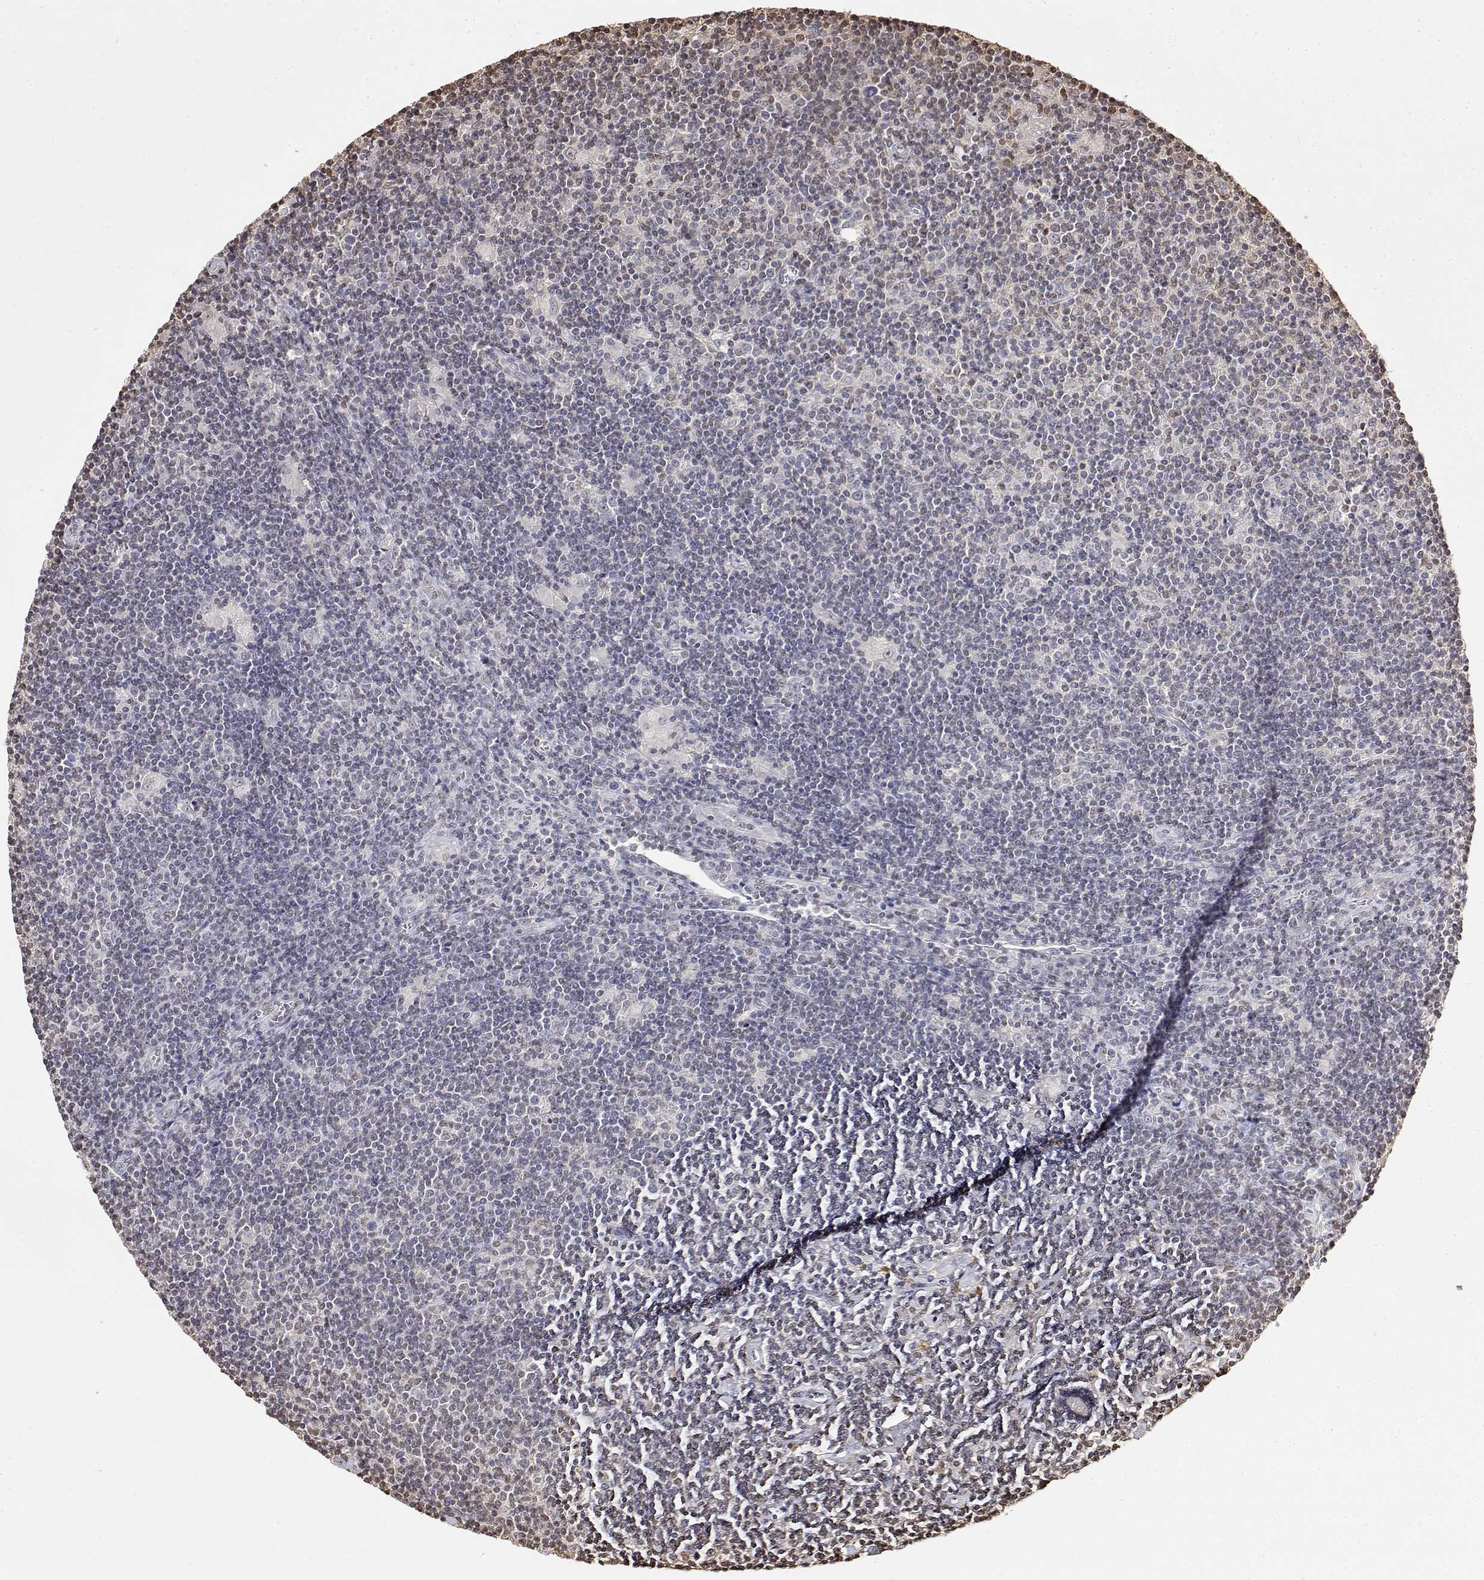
{"staining": {"intensity": "negative", "quantity": "none", "location": "none"}, "tissue": "lymphoma", "cell_type": "Tumor cells", "image_type": "cancer", "snomed": [{"axis": "morphology", "description": "Hodgkin's disease, NOS"}, {"axis": "topography", "description": "Lymph node"}], "caption": "Immunohistochemical staining of lymphoma reveals no significant expression in tumor cells.", "gene": "TPI1", "patient": {"sex": "male", "age": 40}}